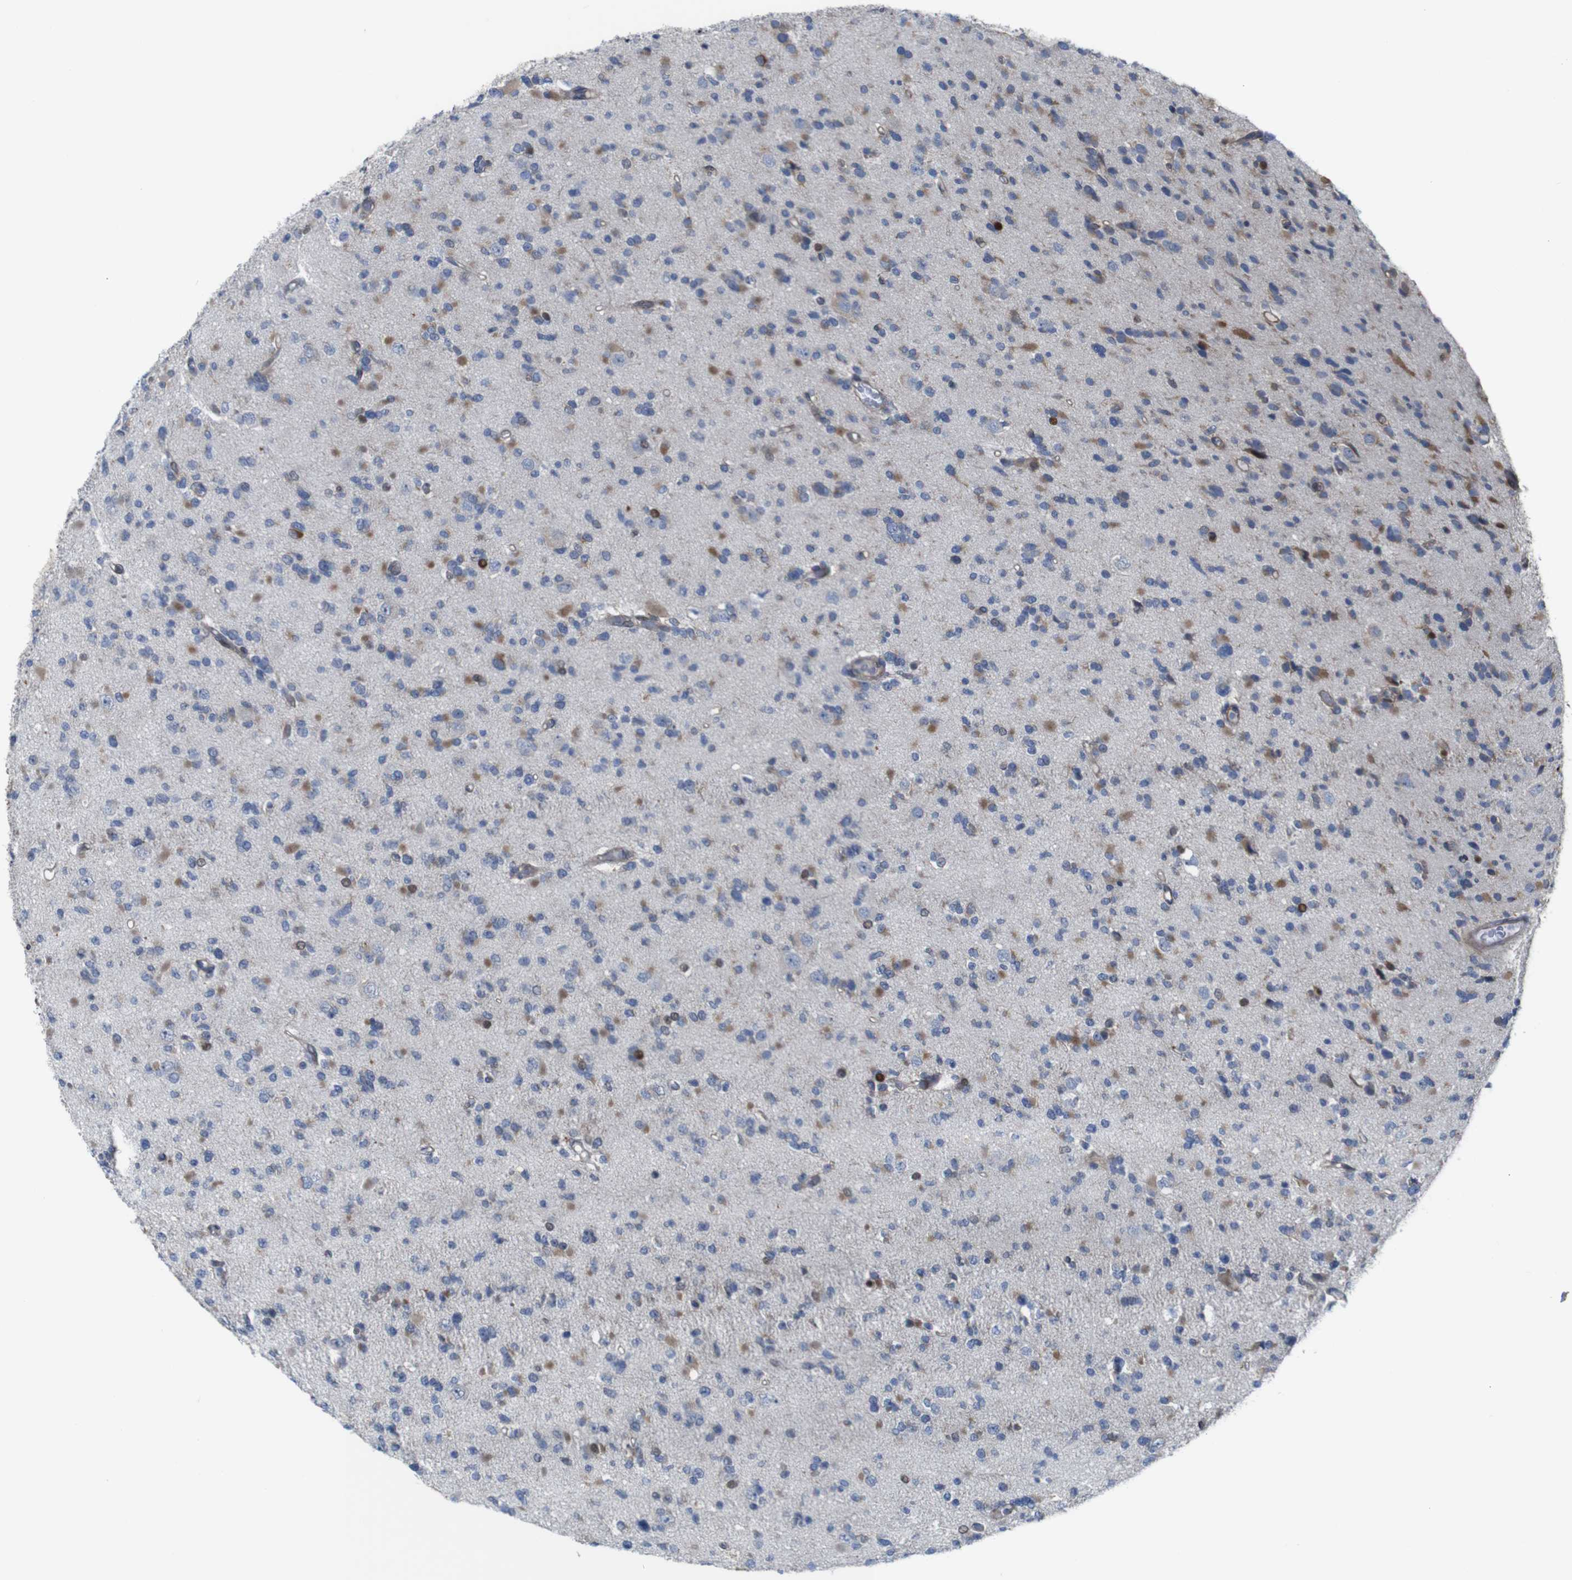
{"staining": {"intensity": "moderate", "quantity": "25%-75%", "location": "cytoplasmic/membranous"}, "tissue": "glioma", "cell_type": "Tumor cells", "image_type": "cancer", "snomed": [{"axis": "morphology", "description": "Glioma, malignant, Low grade"}, {"axis": "topography", "description": "Brain"}], "caption": "Protein positivity by IHC shows moderate cytoplasmic/membranous staining in about 25%-75% of tumor cells in glioma. (DAB (3,3'-diaminobenzidine) = brown stain, brightfield microscopy at high magnification).", "gene": "PTPN1", "patient": {"sex": "female", "age": 22}}